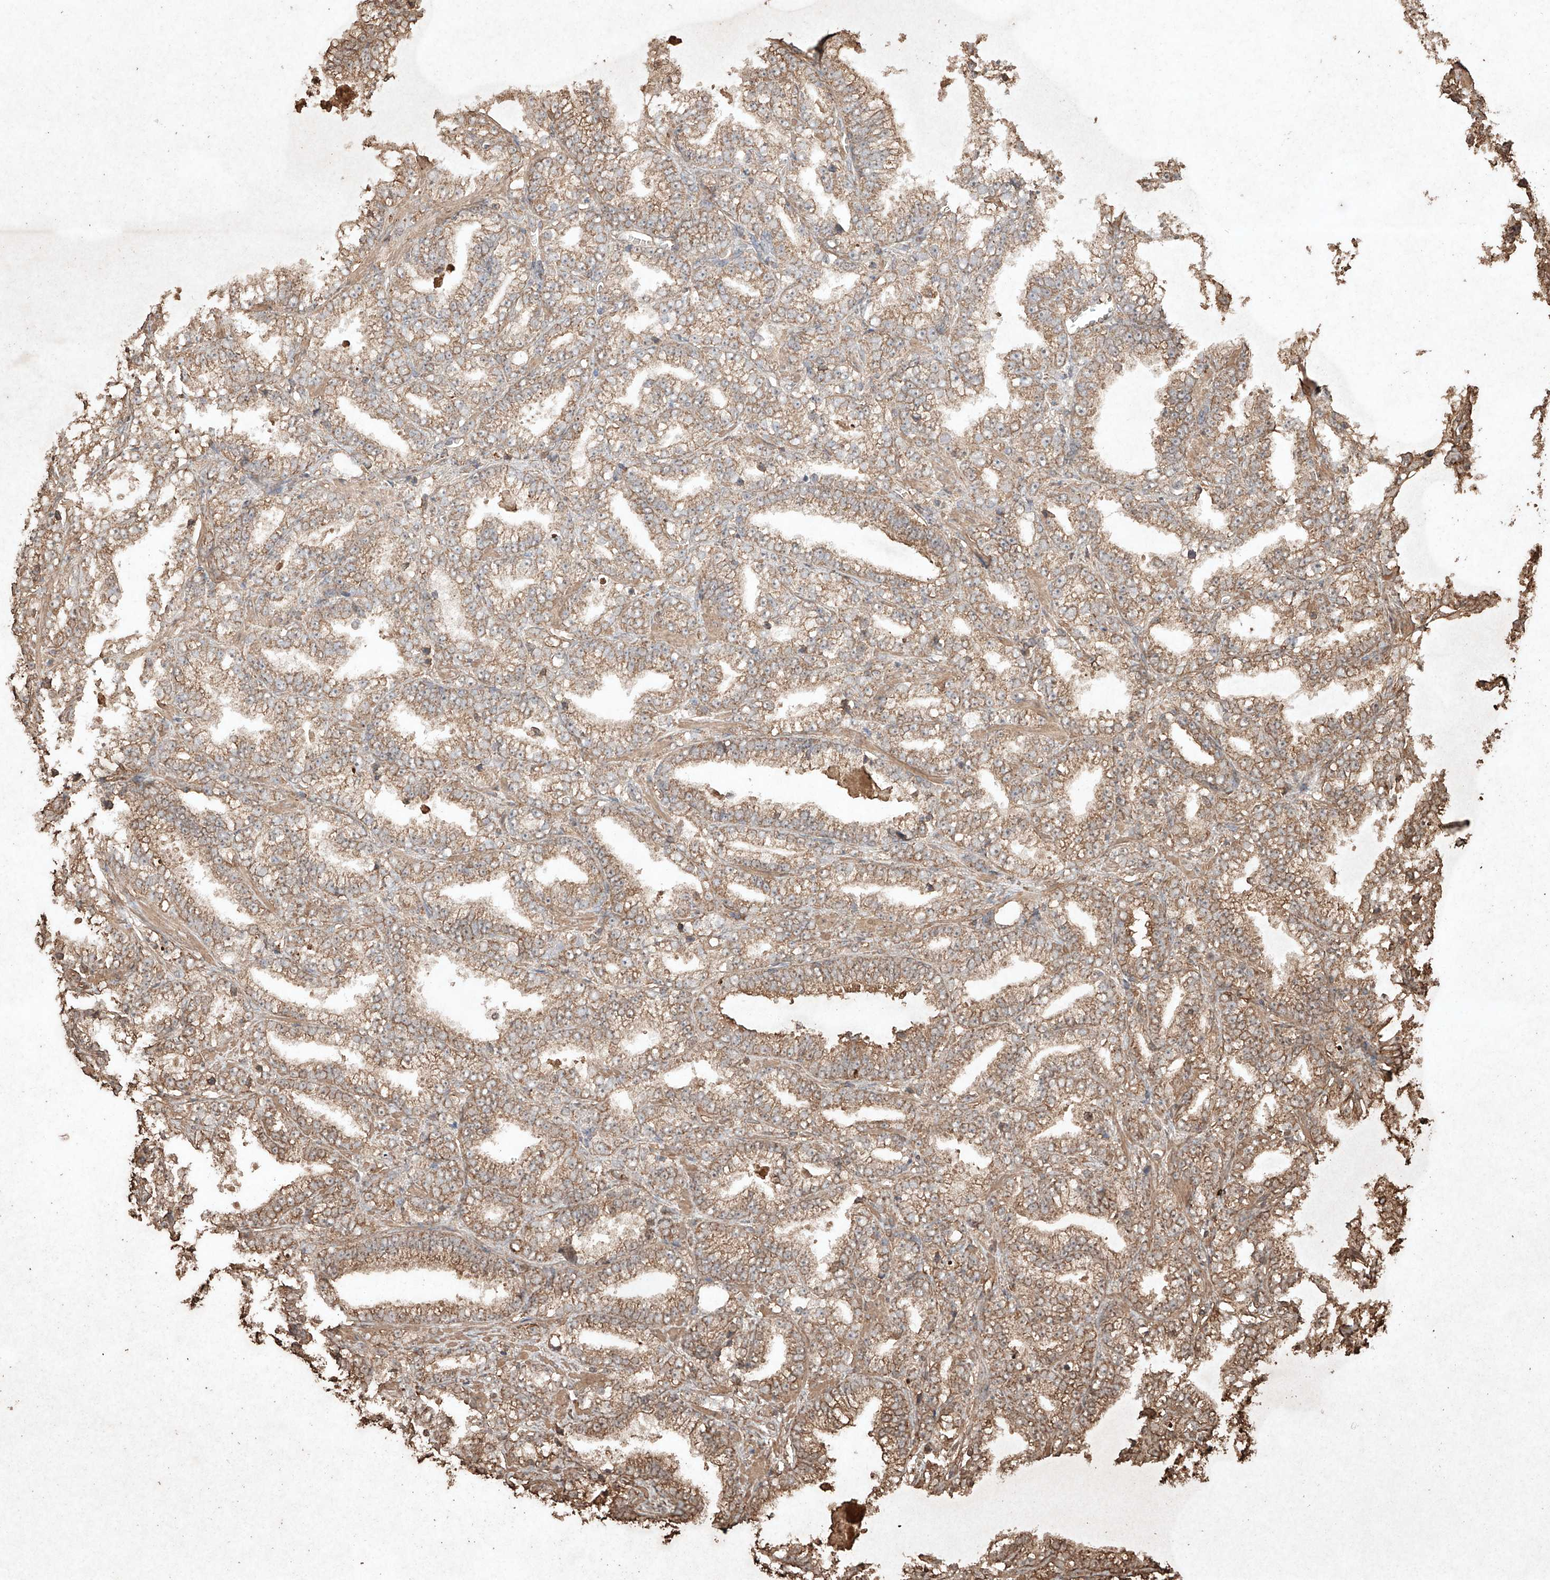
{"staining": {"intensity": "moderate", "quantity": "25%-75%", "location": "cytoplasmic/membranous"}, "tissue": "prostate cancer", "cell_type": "Tumor cells", "image_type": "cancer", "snomed": [{"axis": "morphology", "description": "Adenocarcinoma, High grade"}, {"axis": "topography", "description": "Prostate and seminal vesicle, NOS"}], "caption": "IHC micrograph of neoplastic tissue: human prostate cancer stained using immunohistochemistry reveals medium levels of moderate protein expression localized specifically in the cytoplasmic/membranous of tumor cells, appearing as a cytoplasmic/membranous brown color.", "gene": "M6PR", "patient": {"sex": "male", "age": 67}}